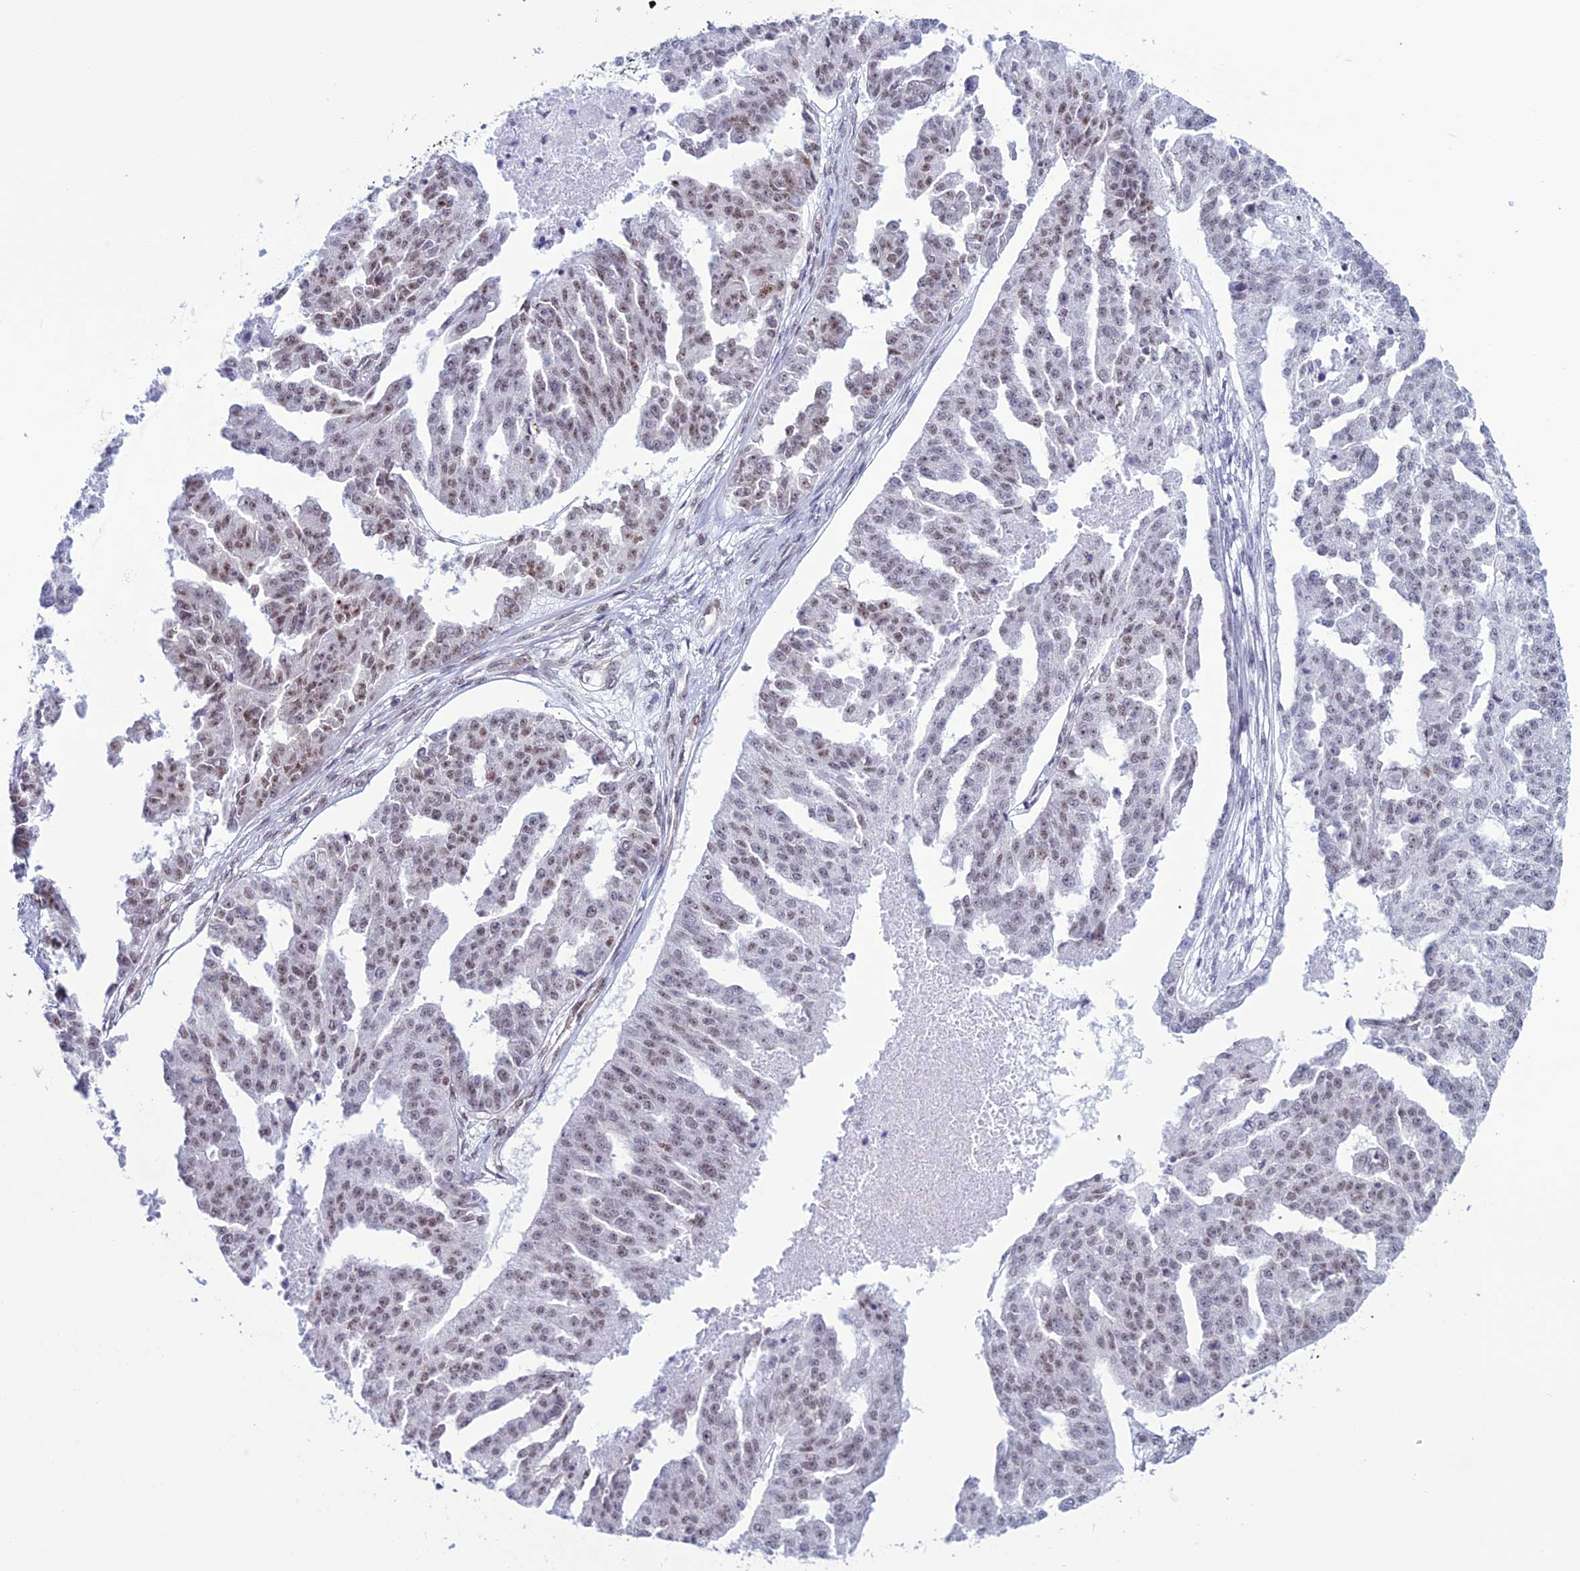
{"staining": {"intensity": "weak", "quantity": ">75%", "location": "nuclear"}, "tissue": "ovarian cancer", "cell_type": "Tumor cells", "image_type": "cancer", "snomed": [{"axis": "morphology", "description": "Cystadenocarcinoma, serous, NOS"}, {"axis": "topography", "description": "Ovary"}], "caption": "Protein positivity by immunohistochemistry (IHC) demonstrates weak nuclear positivity in about >75% of tumor cells in serous cystadenocarcinoma (ovarian).", "gene": "U2AF1", "patient": {"sex": "female", "age": 58}}